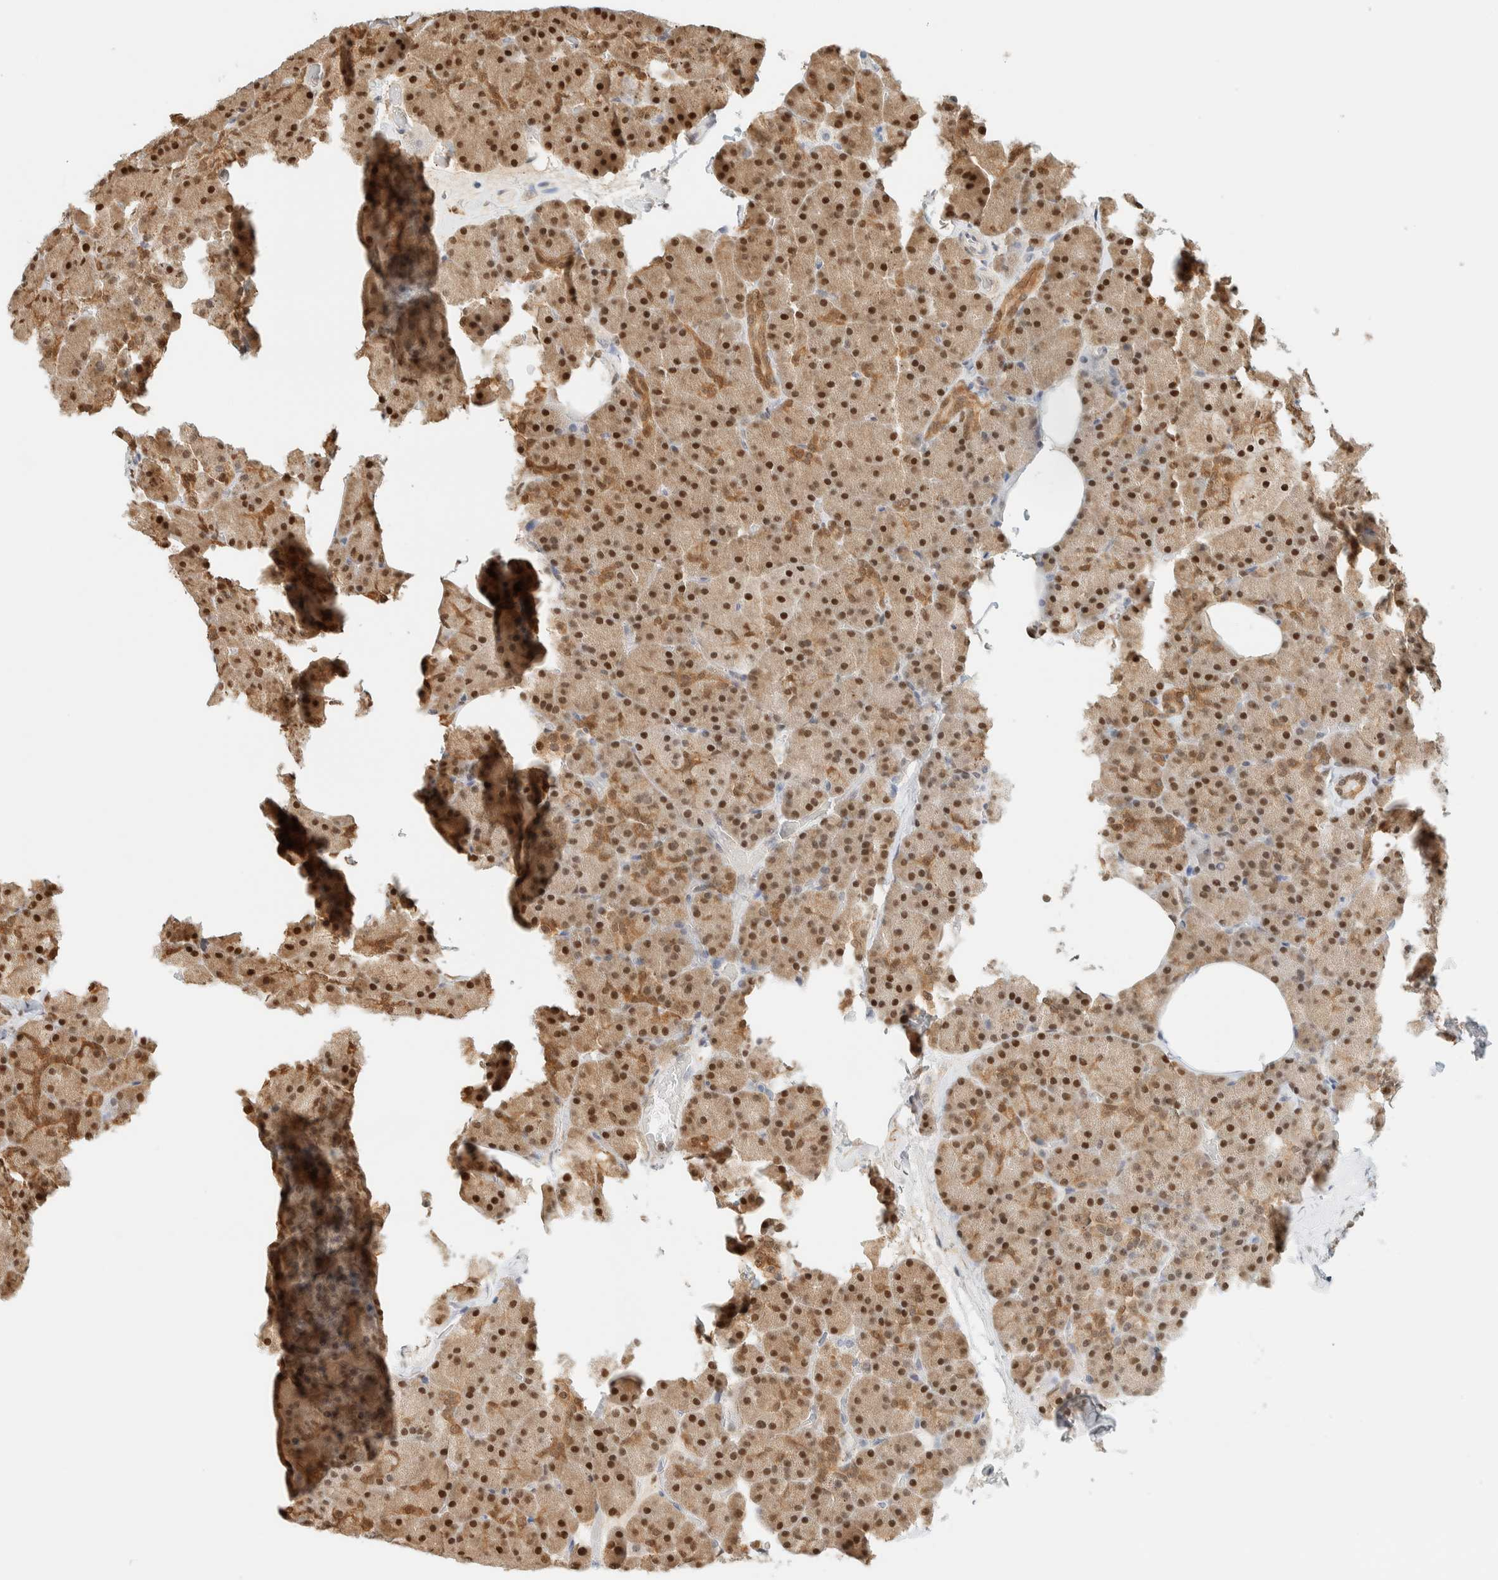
{"staining": {"intensity": "strong", "quantity": "25%-75%", "location": "cytoplasmic/membranous,nuclear"}, "tissue": "pancreas", "cell_type": "Exocrine glandular cells", "image_type": "normal", "snomed": [{"axis": "morphology", "description": "Normal tissue, NOS"}, {"axis": "morphology", "description": "Carcinoid, malignant, NOS"}, {"axis": "topography", "description": "Pancreas"}], "caption": "DAB (3,3'-diaminobenzidine) immunohistochemical staining of unremarkable human pancreas reveals strong cytoplasmic/membranous,nuclear protein staining in about 25%-75% of exocrine glandular cells. Nuclei are stained in blue.", "gene": "ZBTB37", "patient": {"sex": "female", "age": 35}}